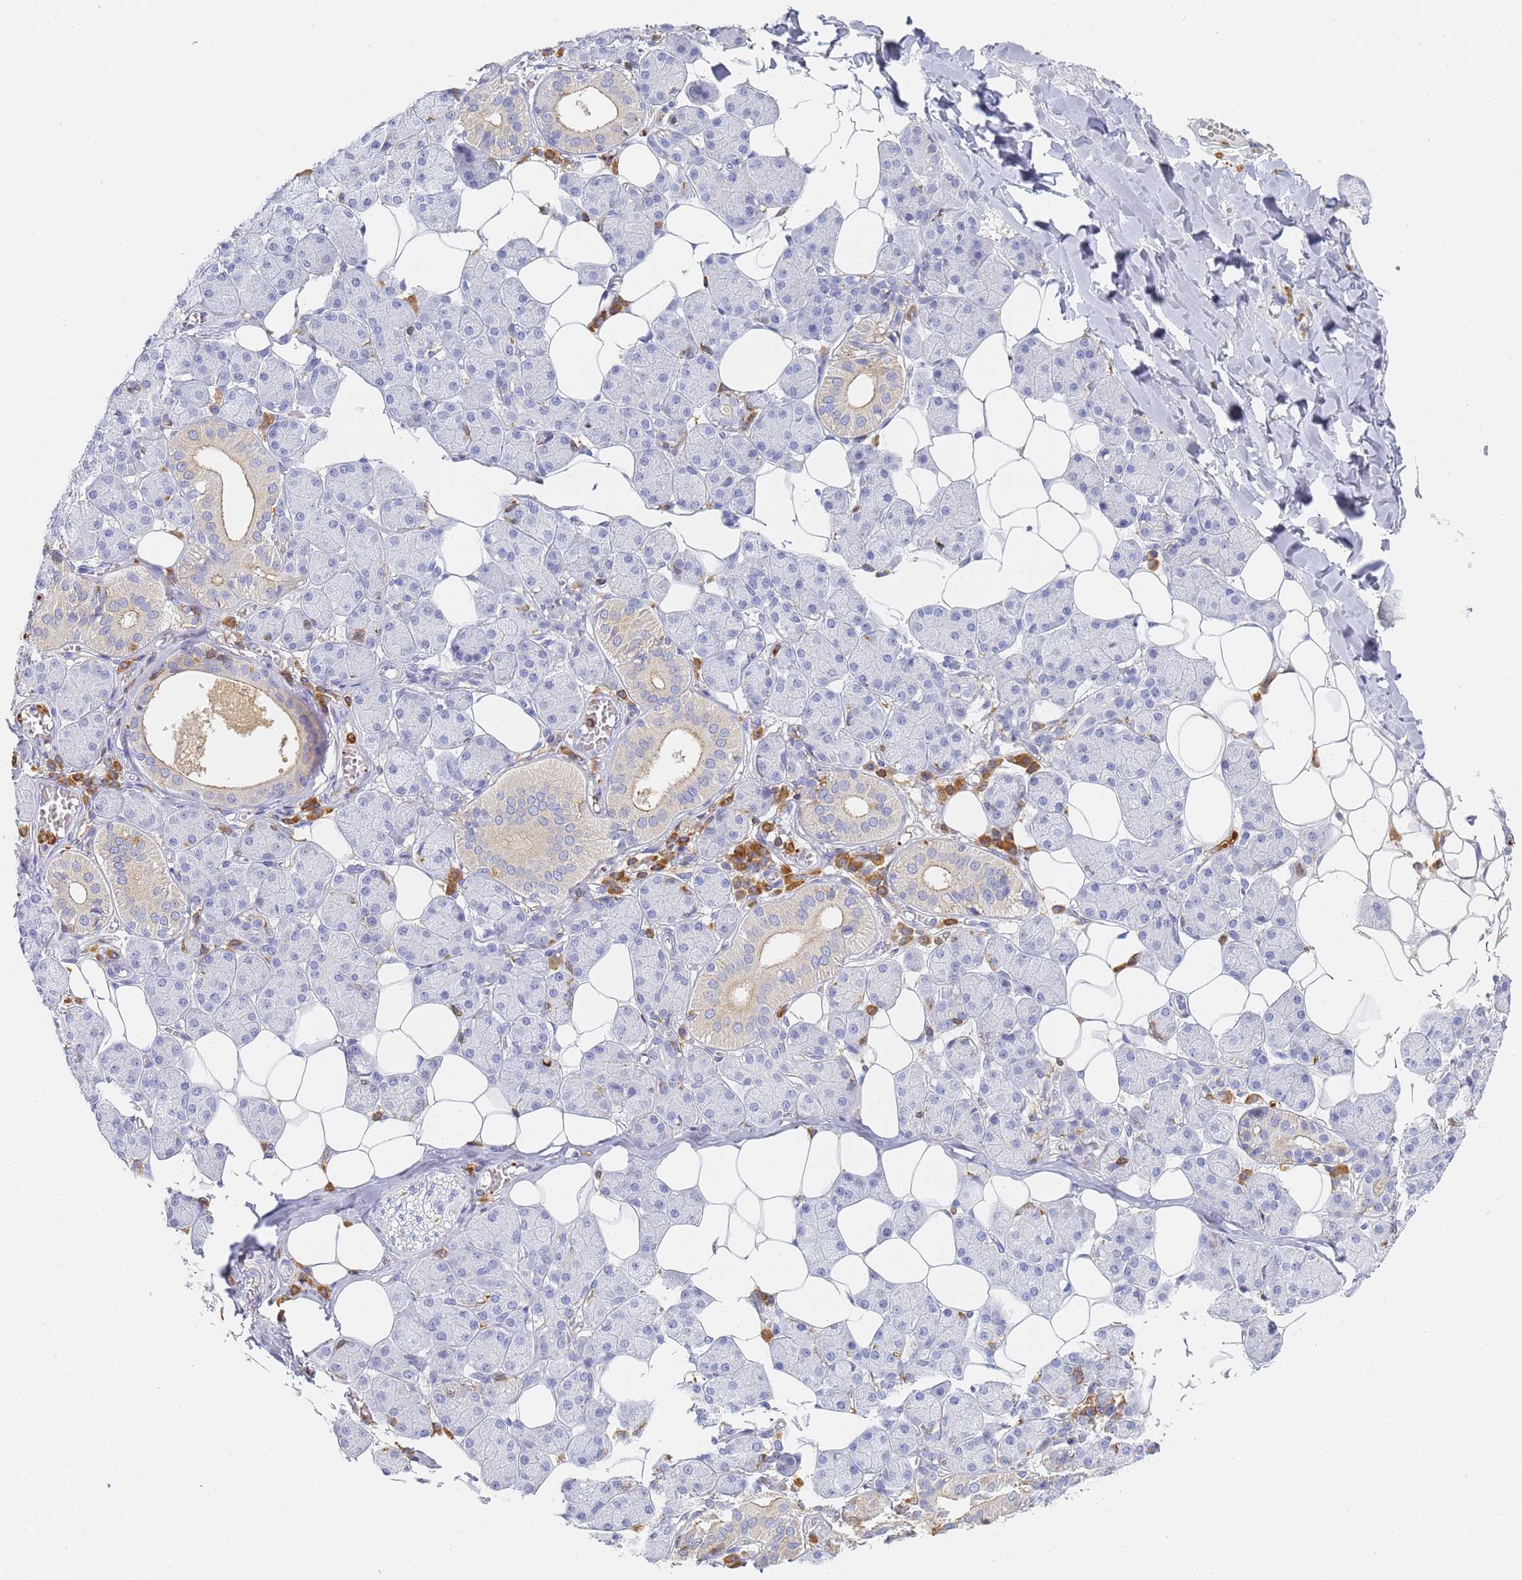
{"staining": {"intensity": "moderate", "quantity": "<25%", "location": "cytoplasmic/membranous"}, "tissue": "salivary gland", "cell_type": "Glandular cells", "image_type": "normal", "snomed": [{"axis": "morphology", "description": "Normal tissue, NOS"}, {"axis": "topography", "description": "Salivary gland"}], "caption": "Brown immunohistochemical staining in benign salivary gland demonstrates moderate cytoplasmic/membranous staining in approximately <25% of glandular cells.", "gene": "BIN2", "patient": {"sex": "female", "age": 33}}